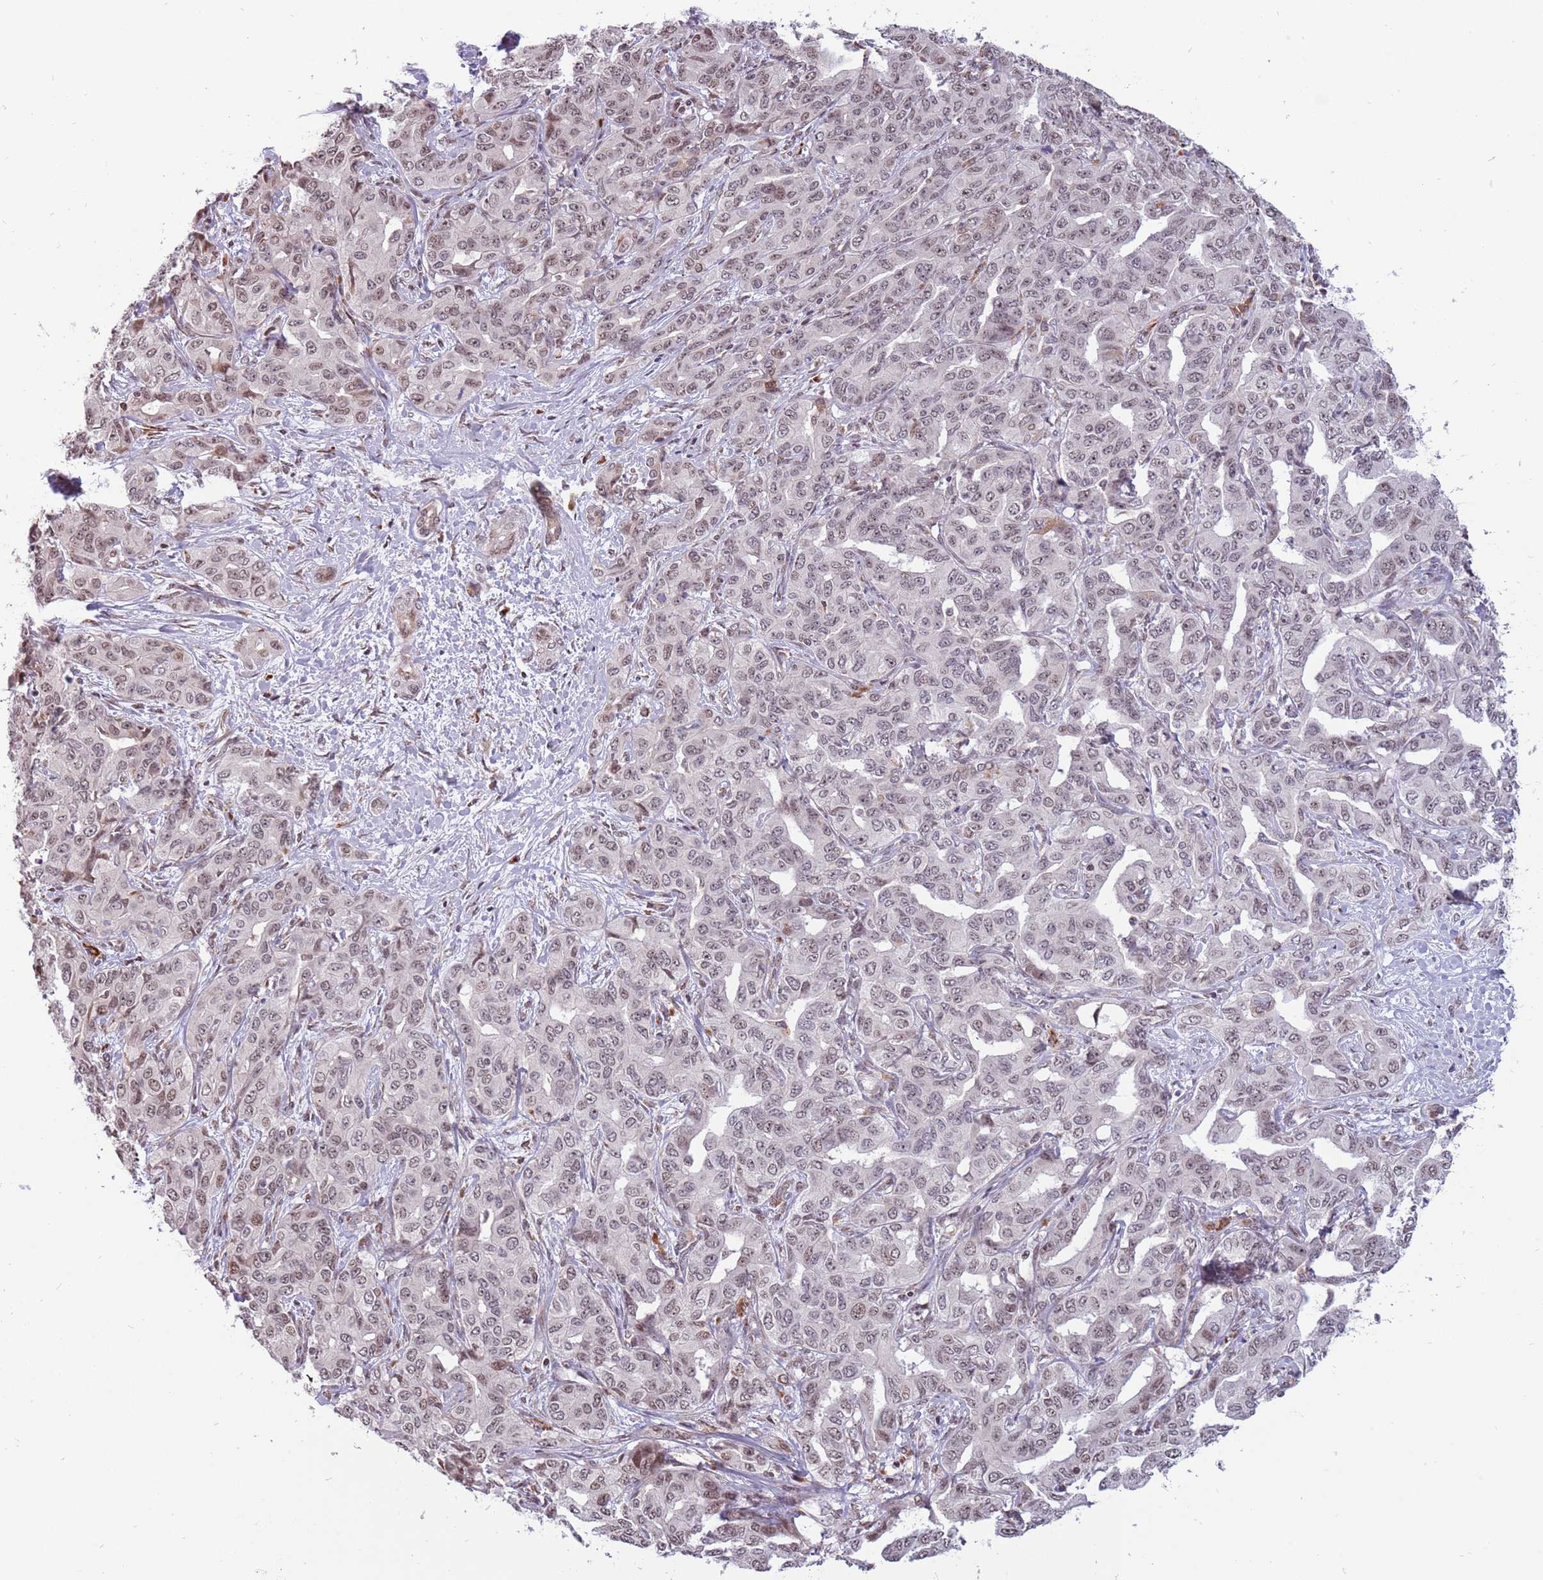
{"staining": {"intensity": "weak", "quantity": "25%-75%", "location": "nuclear"}, "tissue": "liver cancer", "cell_type": "Tumor cells", "image_type": "cancer", "snomed": [{"axis": "morphology", "description": "Cholangiocarcinoma"}, {"axis": "topography", "description": "Liver"}], "caption": "Human liver cancer (cholangiocarcinoma) stained for a protein (brown) reveals weak nuclear positive expression in approximately 25%-75% of tumor cells.", "gene": "BARD1", "patient": {"sex": "male", "age": 59}}